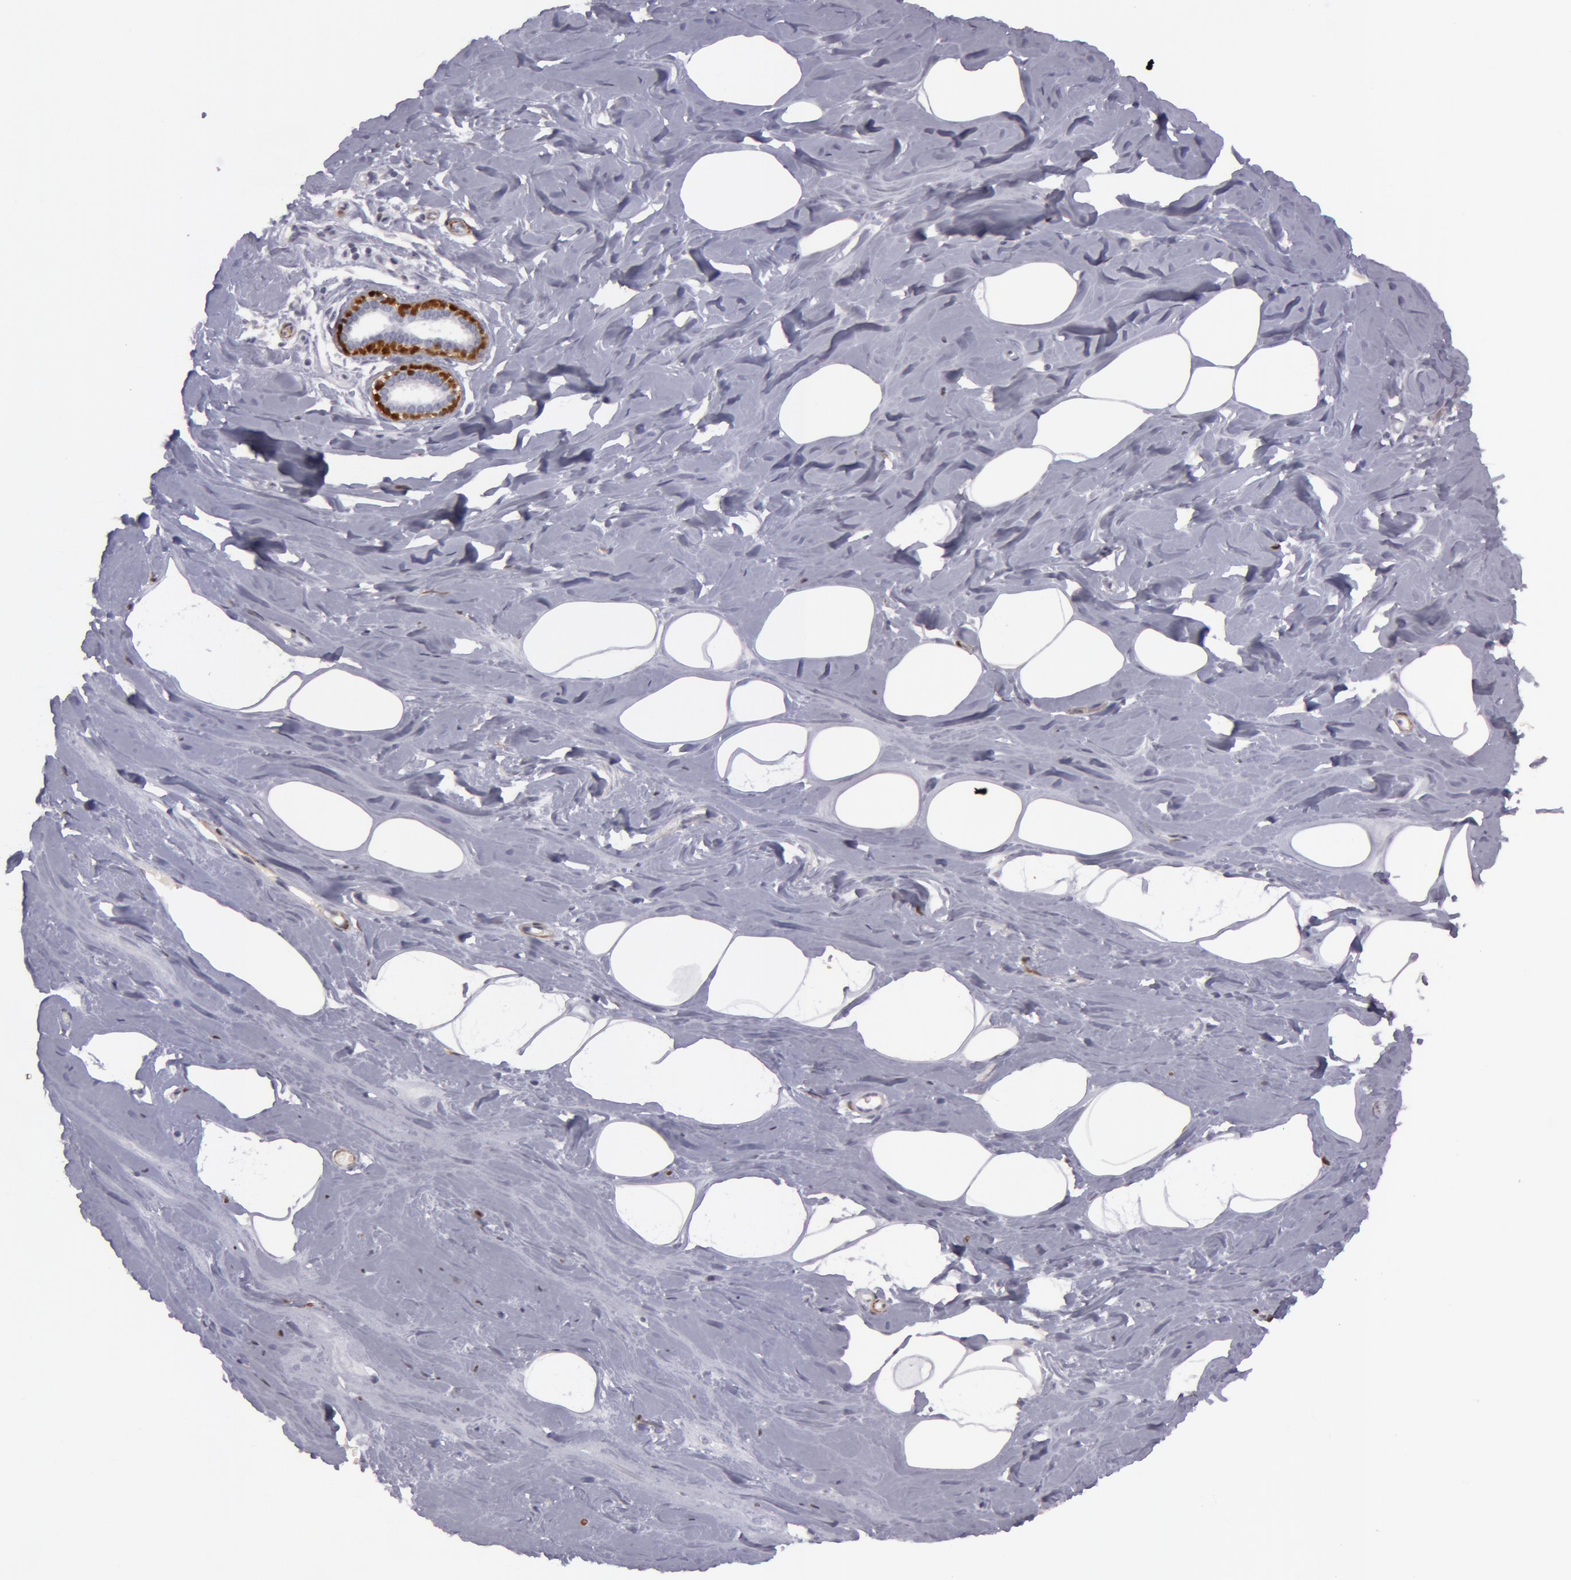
{"staining": {"intensity": "negative", "quantity": "none", "location": "none"}, "tissue": "breast", "cell_type": "Adipocytes", "image_type": "normal", "snomed": [{"axis": "morphology", "description": "Normal tissue, NOS"}, {"axis": "topography", "description": "Breast"}], "caption": "Adipocytes are negative for brown protein staining in normal breast. Brightfield microscopy of immunohistochemistry (IHC) stained with DAB (brown) and hematoxylin (blue), captured at high magnification.", "gene": "TAGLN", "patient": {"sex": "female", "age": 45}}